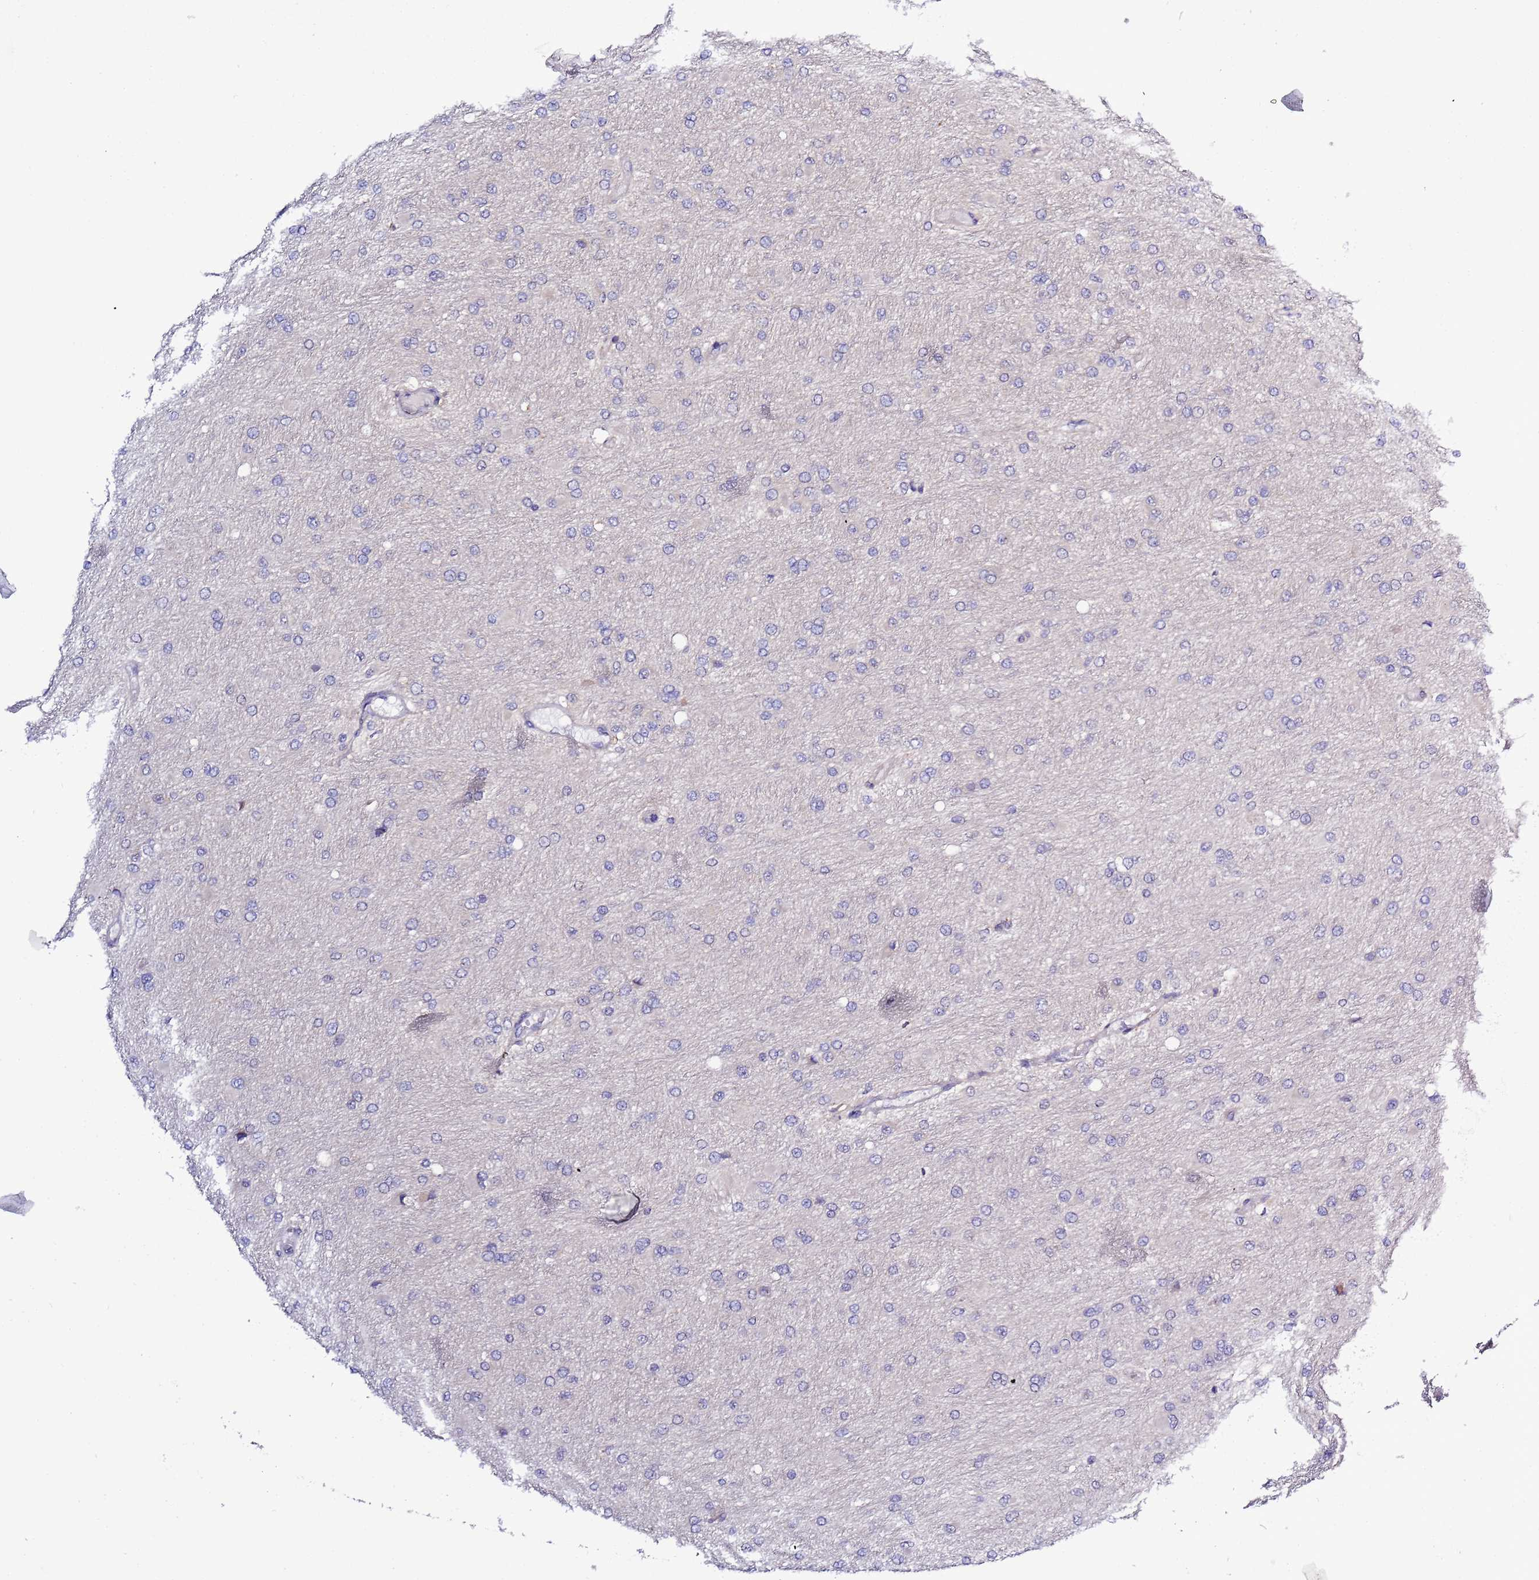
{"staining": {"intensity": "negative", "quantity": "none", "location": "none"}, "tissue": "glioma", "cell_type": "Tumor cells", "image_type": "cancer", "snomed": [{"axis": "morphology", "description": "Glioma, malignant, High grade"}, {"axis": "topography", "description": "Cerebral cortex"}], "caption": "The photomicrograph shows no significant positivity in tumor cells of malignant glioma (high-grade).", "gene": "SPCS1", "patient": {"sex": "female", "age": 36}}